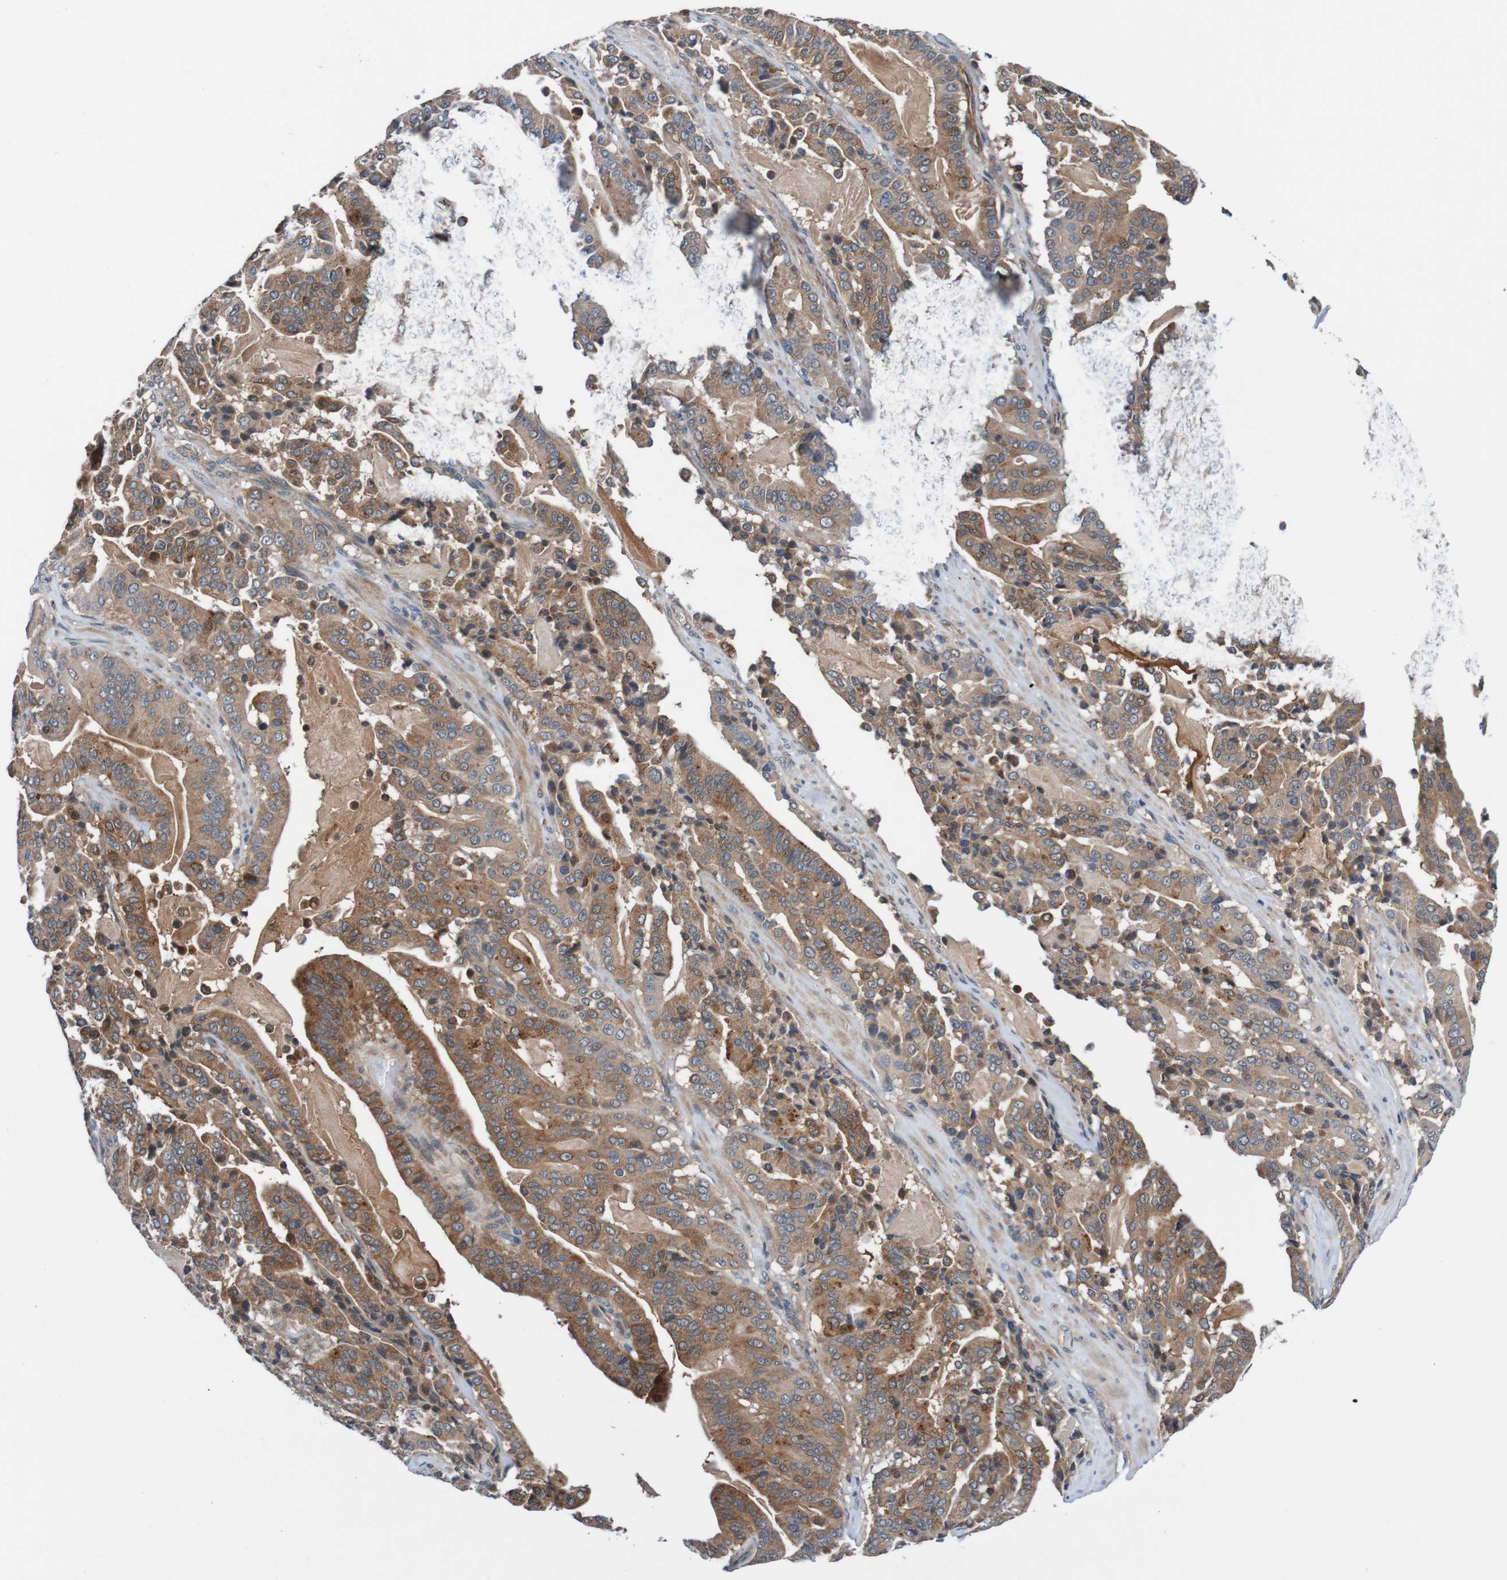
{"staining": {"intensity": "moderate", "quantity": ">75%", "location": "cytoplasmic/membranous,nuclear"}, "tissue": "pancreatic cancer", "cell_type": "Tumor cells", "image_type": "cancer", "snomed": [{"axis": "morphology", "description": "Adenocarcinoma, NOS"}, {"axis": "topography", "description": "Pancreas"}], "caption": "A brown stain highlights moderate cytoplasmic/membranous and nuclear expression of a protein in human pancreatic cancer (adenocarcinoma) tumor cells.", "gene": "CPED1", "patient": {"sex": "male", "age": 63}}